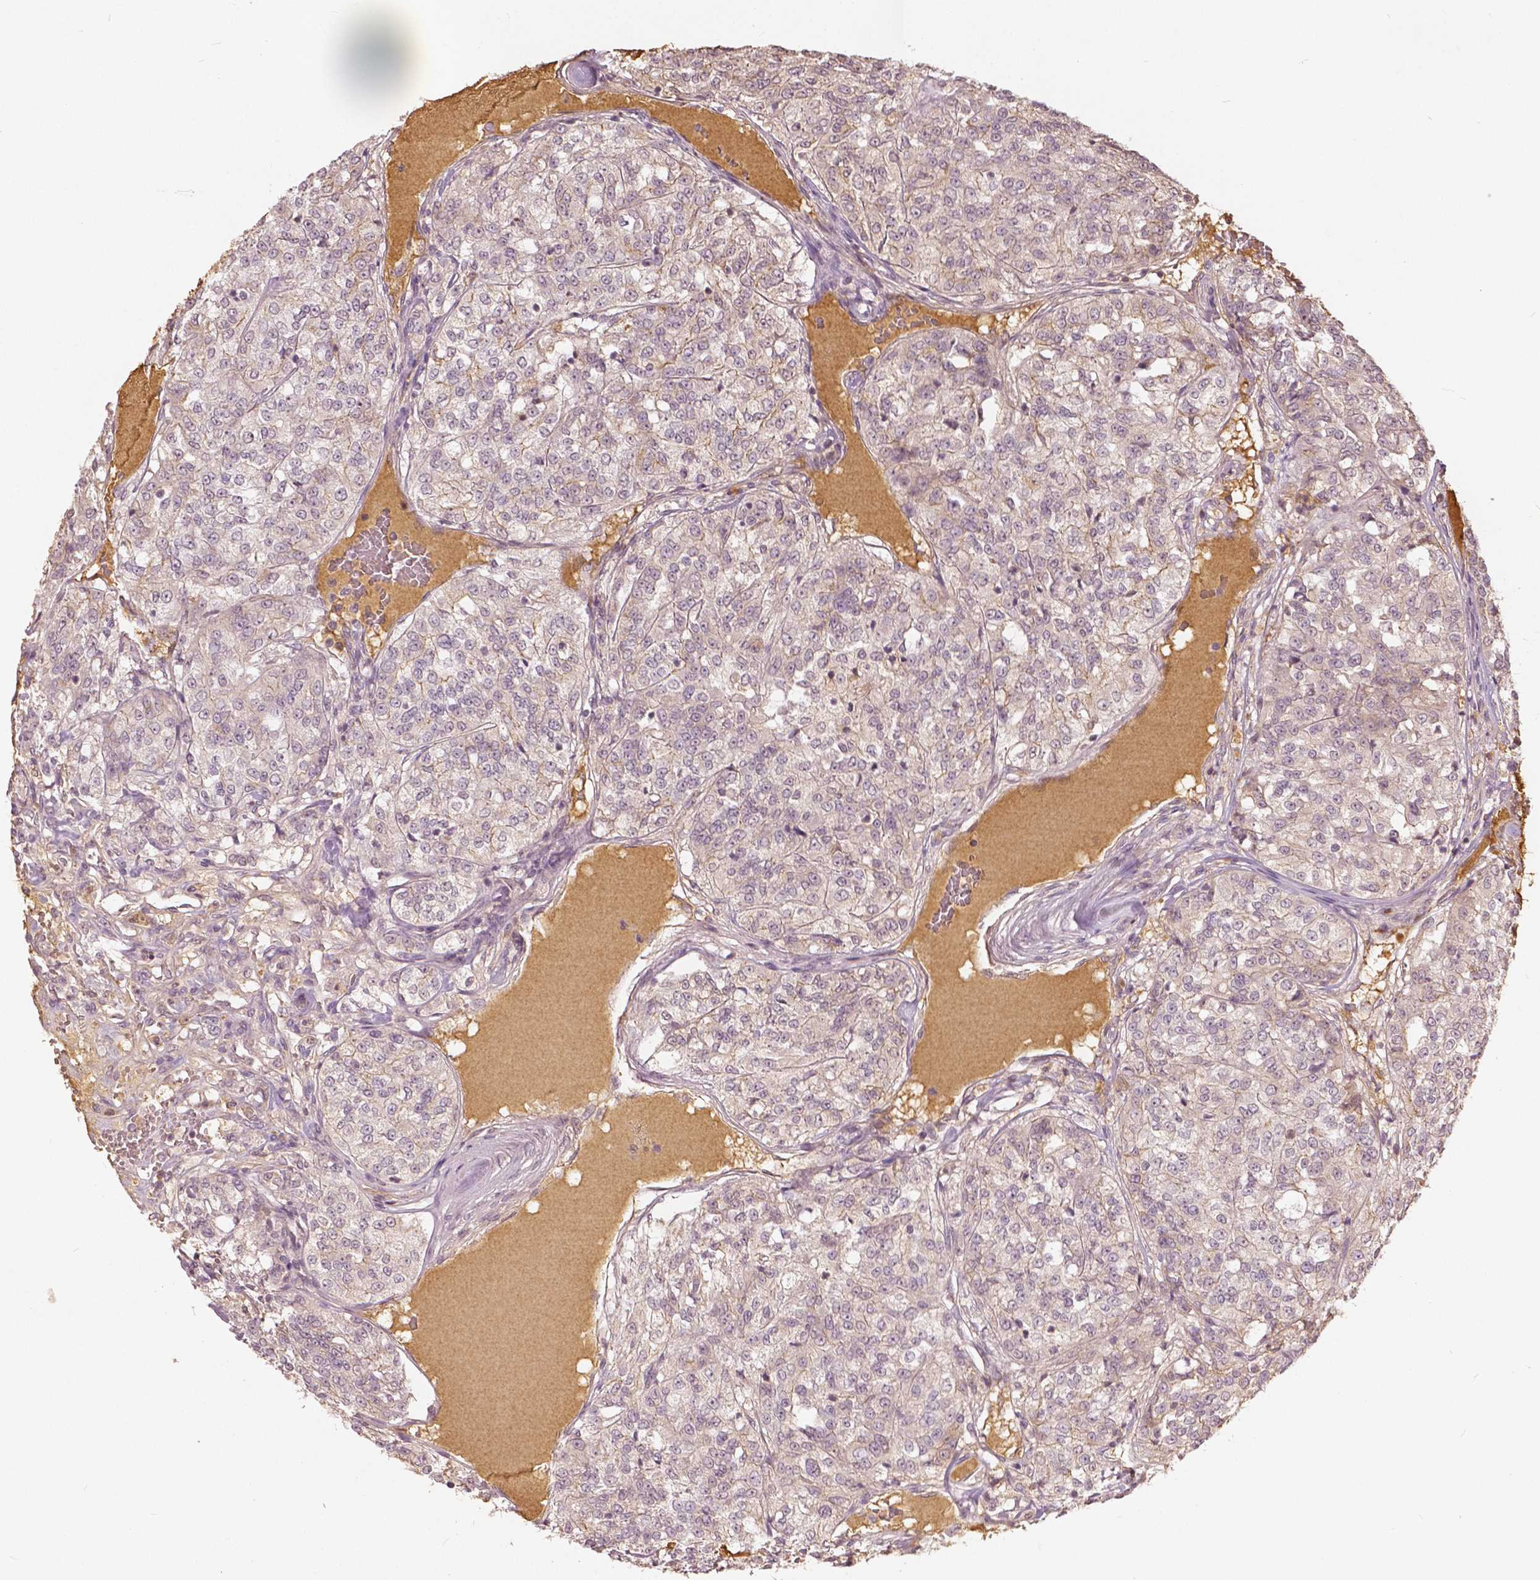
{"staining": {"intensity": "negative", "quantity": "none", "location": "none"}, "tissue": "renal cancer", "cell_type": "Tumor cells", "image_type": "cancer", "snomed": [{"axis": "morphology", "description": "Adenocarcinoma, NOS"}, {"axis": "topography", "description": "Kidney"}], "caption": "A high-resolution micrograph shows IHC staining of renal adenocarcinoma, which shows no significant expression in tumor cells.", "gene": "ANGPTL4", "patient": {"sex": "female", "age": 63}}